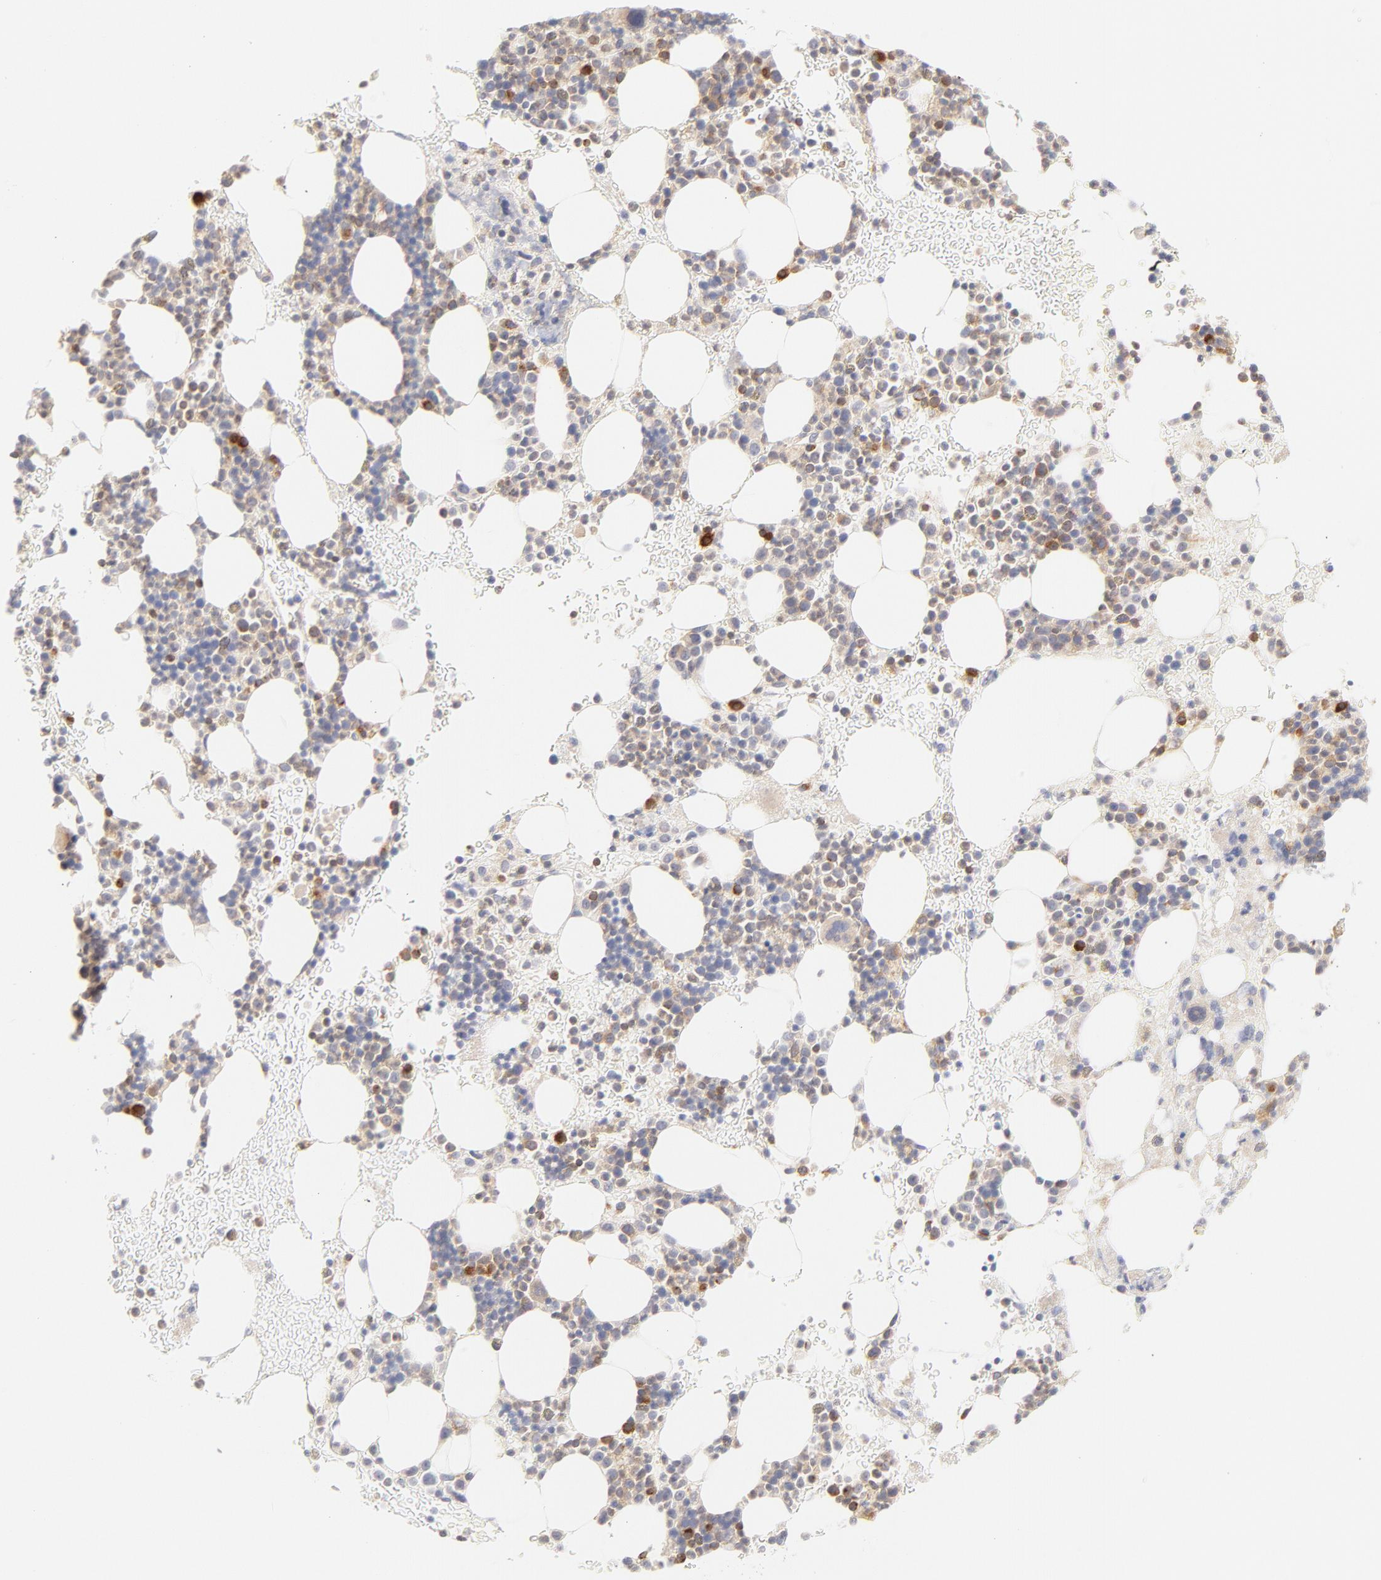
{"staining": {"intensity": "weak", "quantity": "25%-75%", "location": "cytoplasmic/membranous"}, "tissue": "bone marrow", "cell_type": "Hematopoietic cells", "image_type": "normal", "snomed": [{"axis": "morphology", "description": "Normal tissue, NOS"}, {"axis": "topography", "description": "Bone marrow"}], "caption": "Immunohistochemical staining of unremarkable bone marrow exhibits low levels of weak cytoplasmic/membranous staining in approximately 25%-75% of hematopoietic cells.", "gene": "RPS6KA1", "patient": {"sex": "male", "age": 17}}